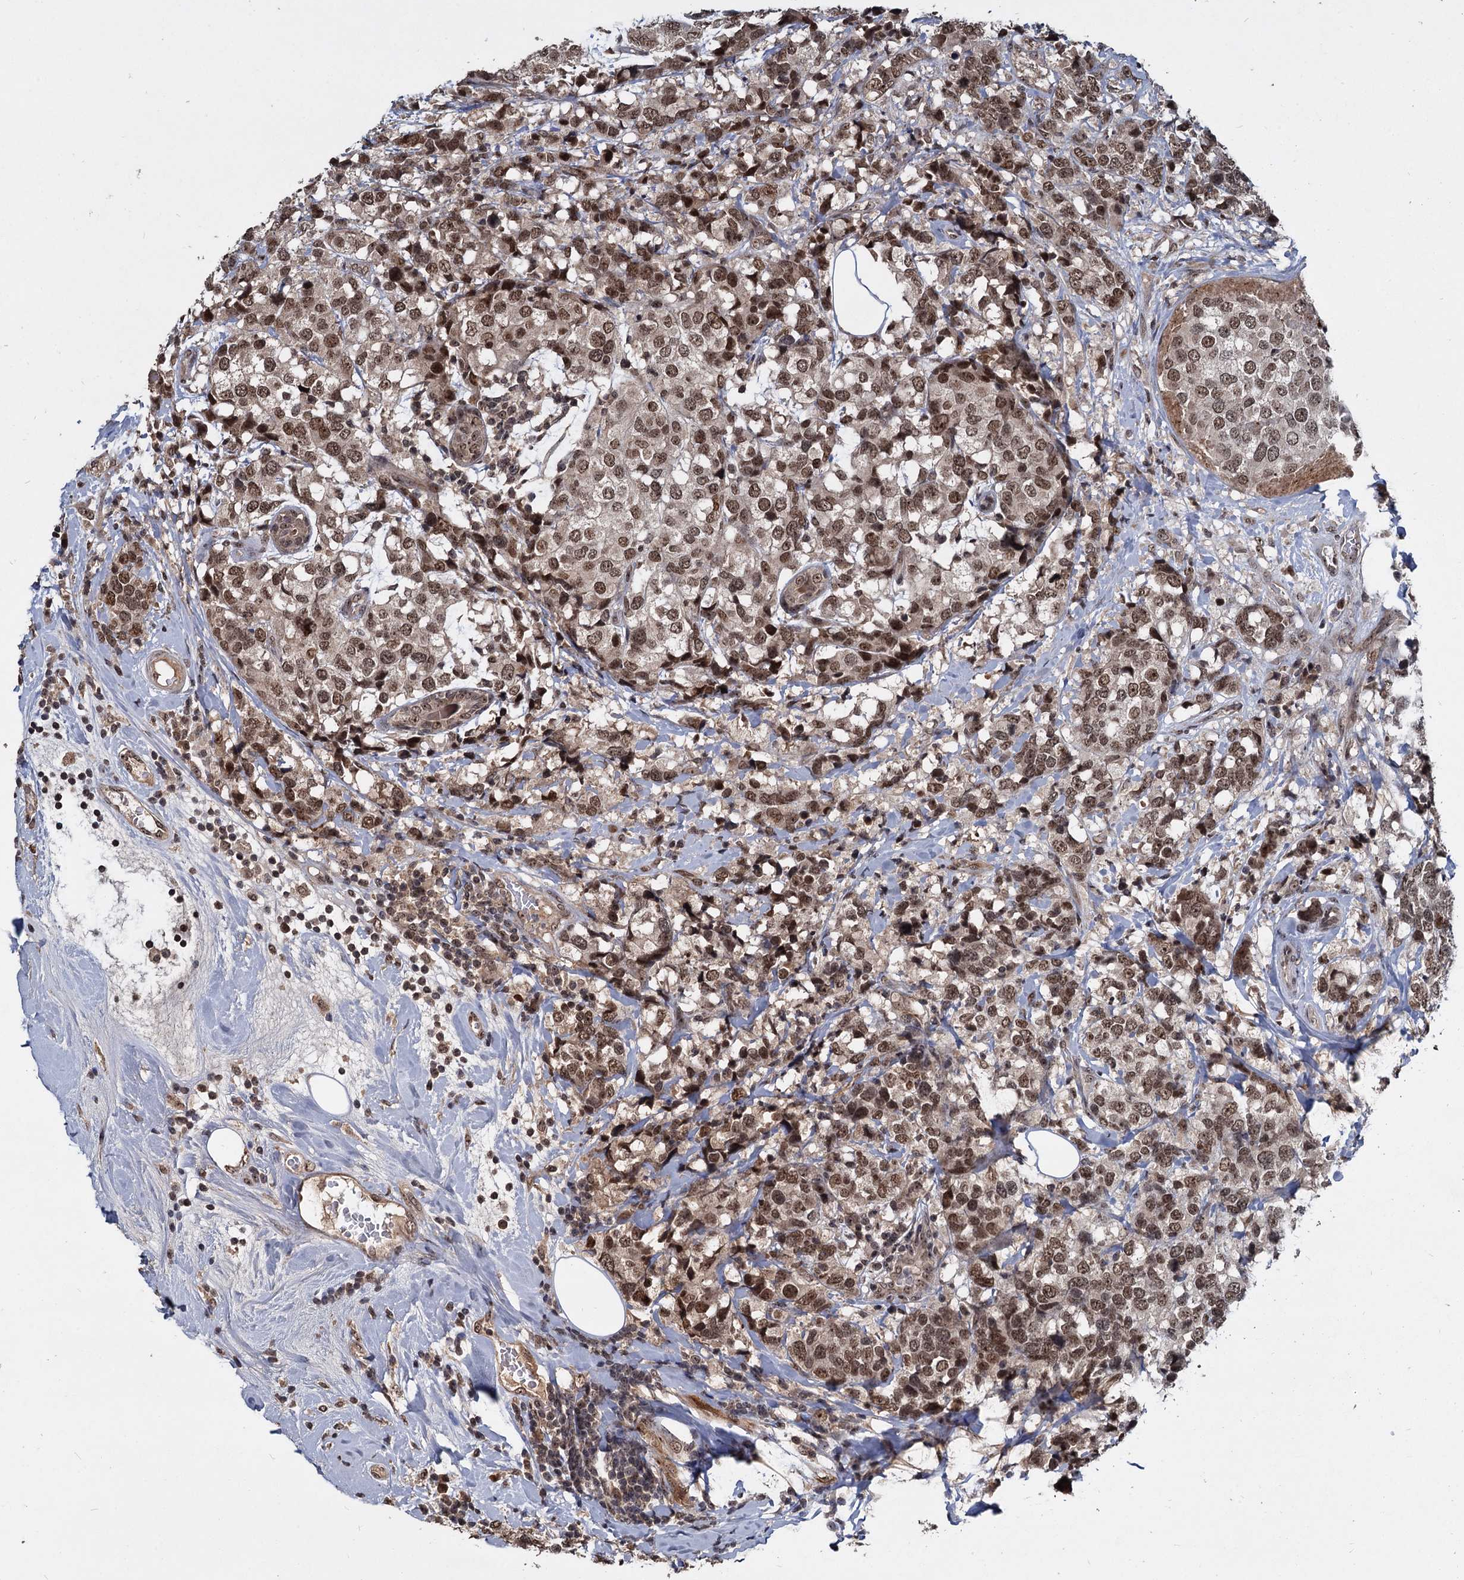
{"staining": {"intensity": "moderate", "quantity": ">75%", "location": "cytoplasmic/membranous,nuclear"}, "tissue": "breast cancer", "cell_type": "Tumor cells", "image_type": "cancer", "snomed": [{"axis": "morphology", "description": "Lobular carcinoma"}, {"axis": "topography", "description": "Breast"}], "caption": "Immunohistochemical staining of human breast lobular carcinoma displays medium levels of moderate cytoplasmic/membranous and nuclear protein positivity in about >75% of tumor cells.", "gene": "FAM216B", "patient": {"sex": "female", "age": 59}}